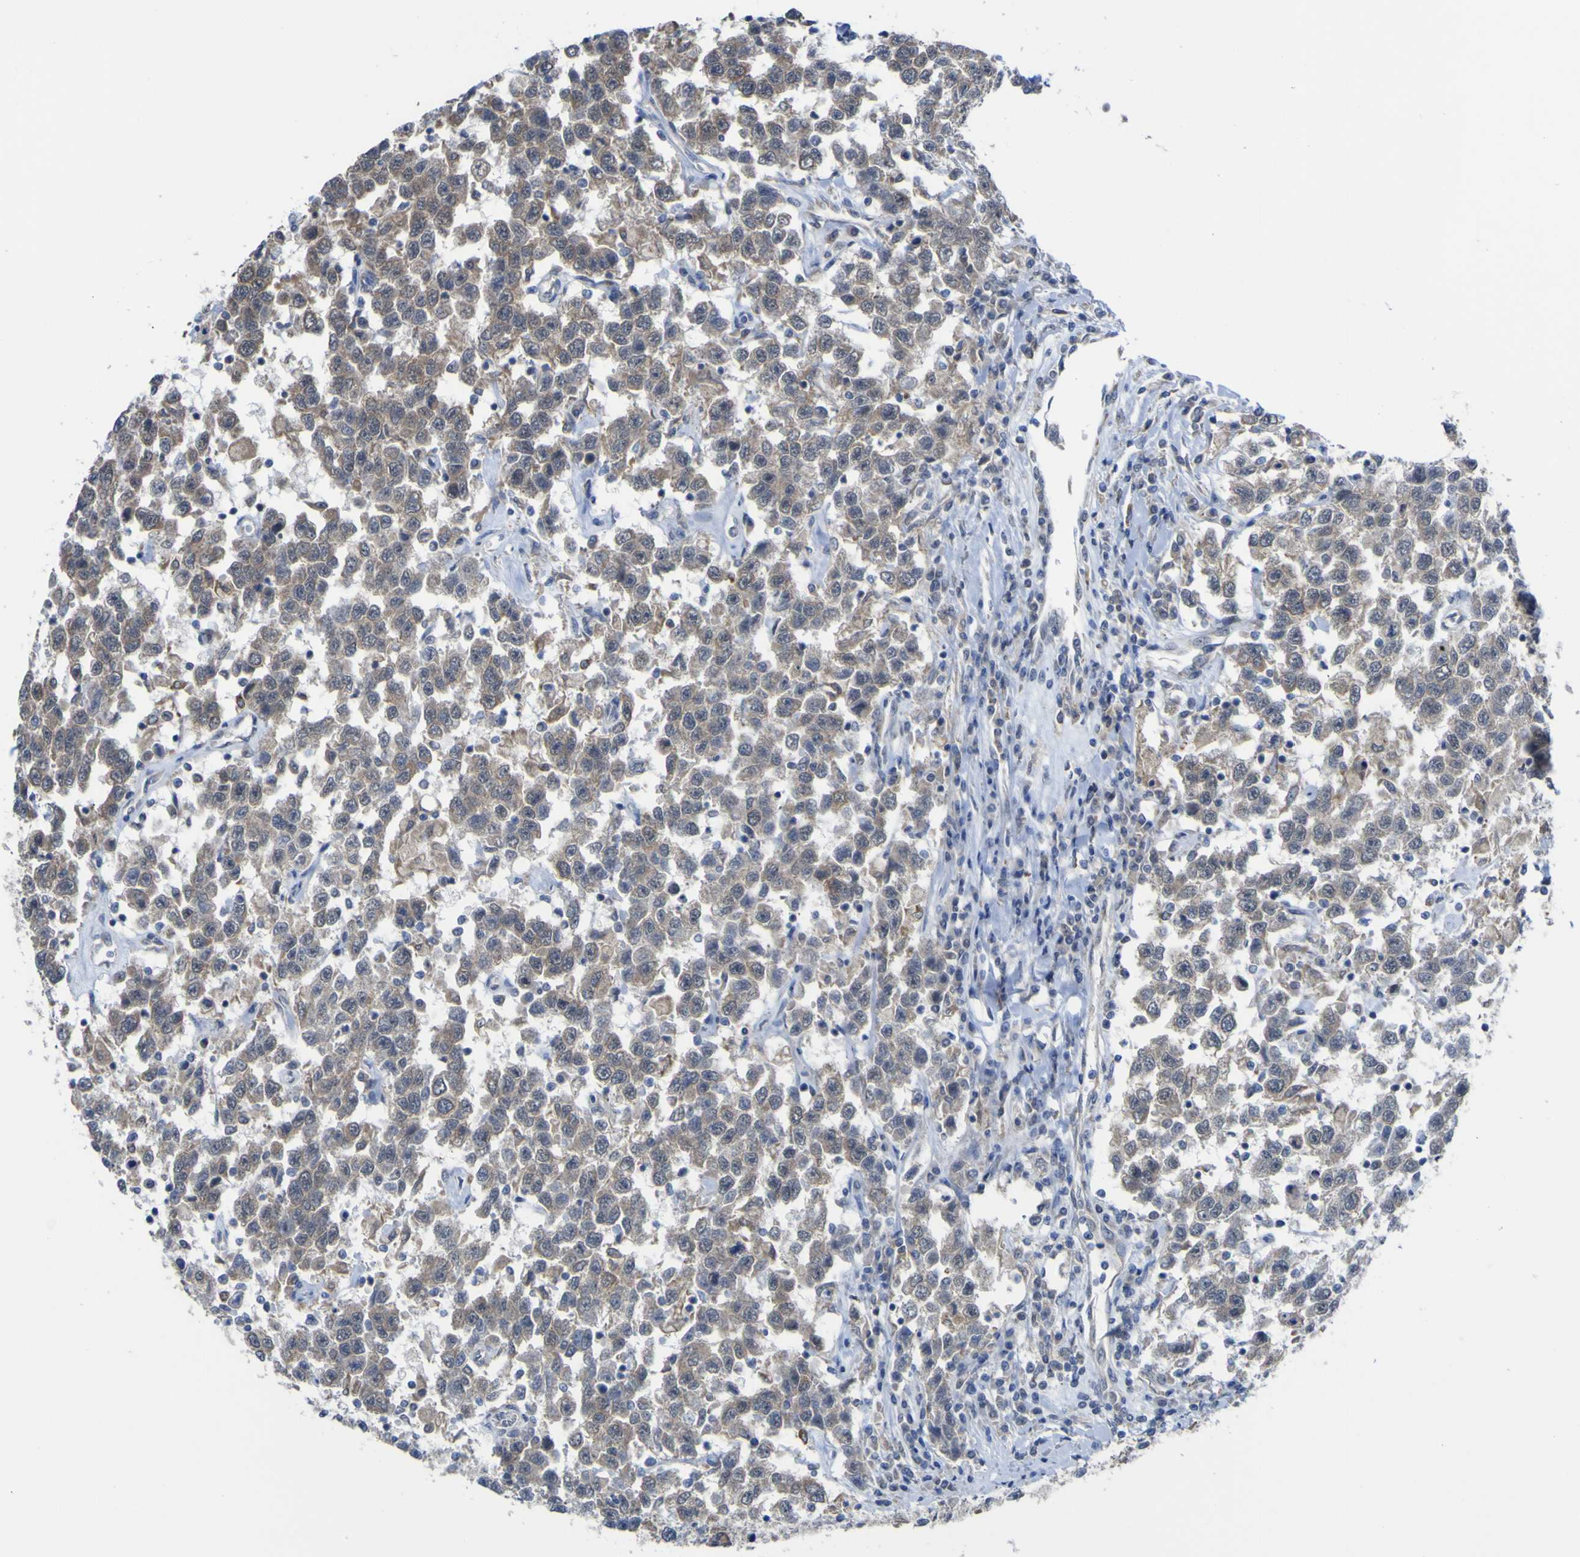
{"staining": {"intensity": "weak", "quantity": "25%-75%", "location": "cytoplasmic/membranous"}, "tissue": "testis cancer", "cell_type": "Tumor cells", "image_type": "cancer", "snomed": [{"axis": "morphology", "description": "Seminoma, NOS"}, {"axis": "topography", "description": "Testis"}], "caption": "A photomicrograph of testis seminoma stained for a protein displays weak cytoplasmic/membranous brown staining in tumor cells.", "gene": "TNFRSF11A", "patient": {"sex": "male", "age": 41}}